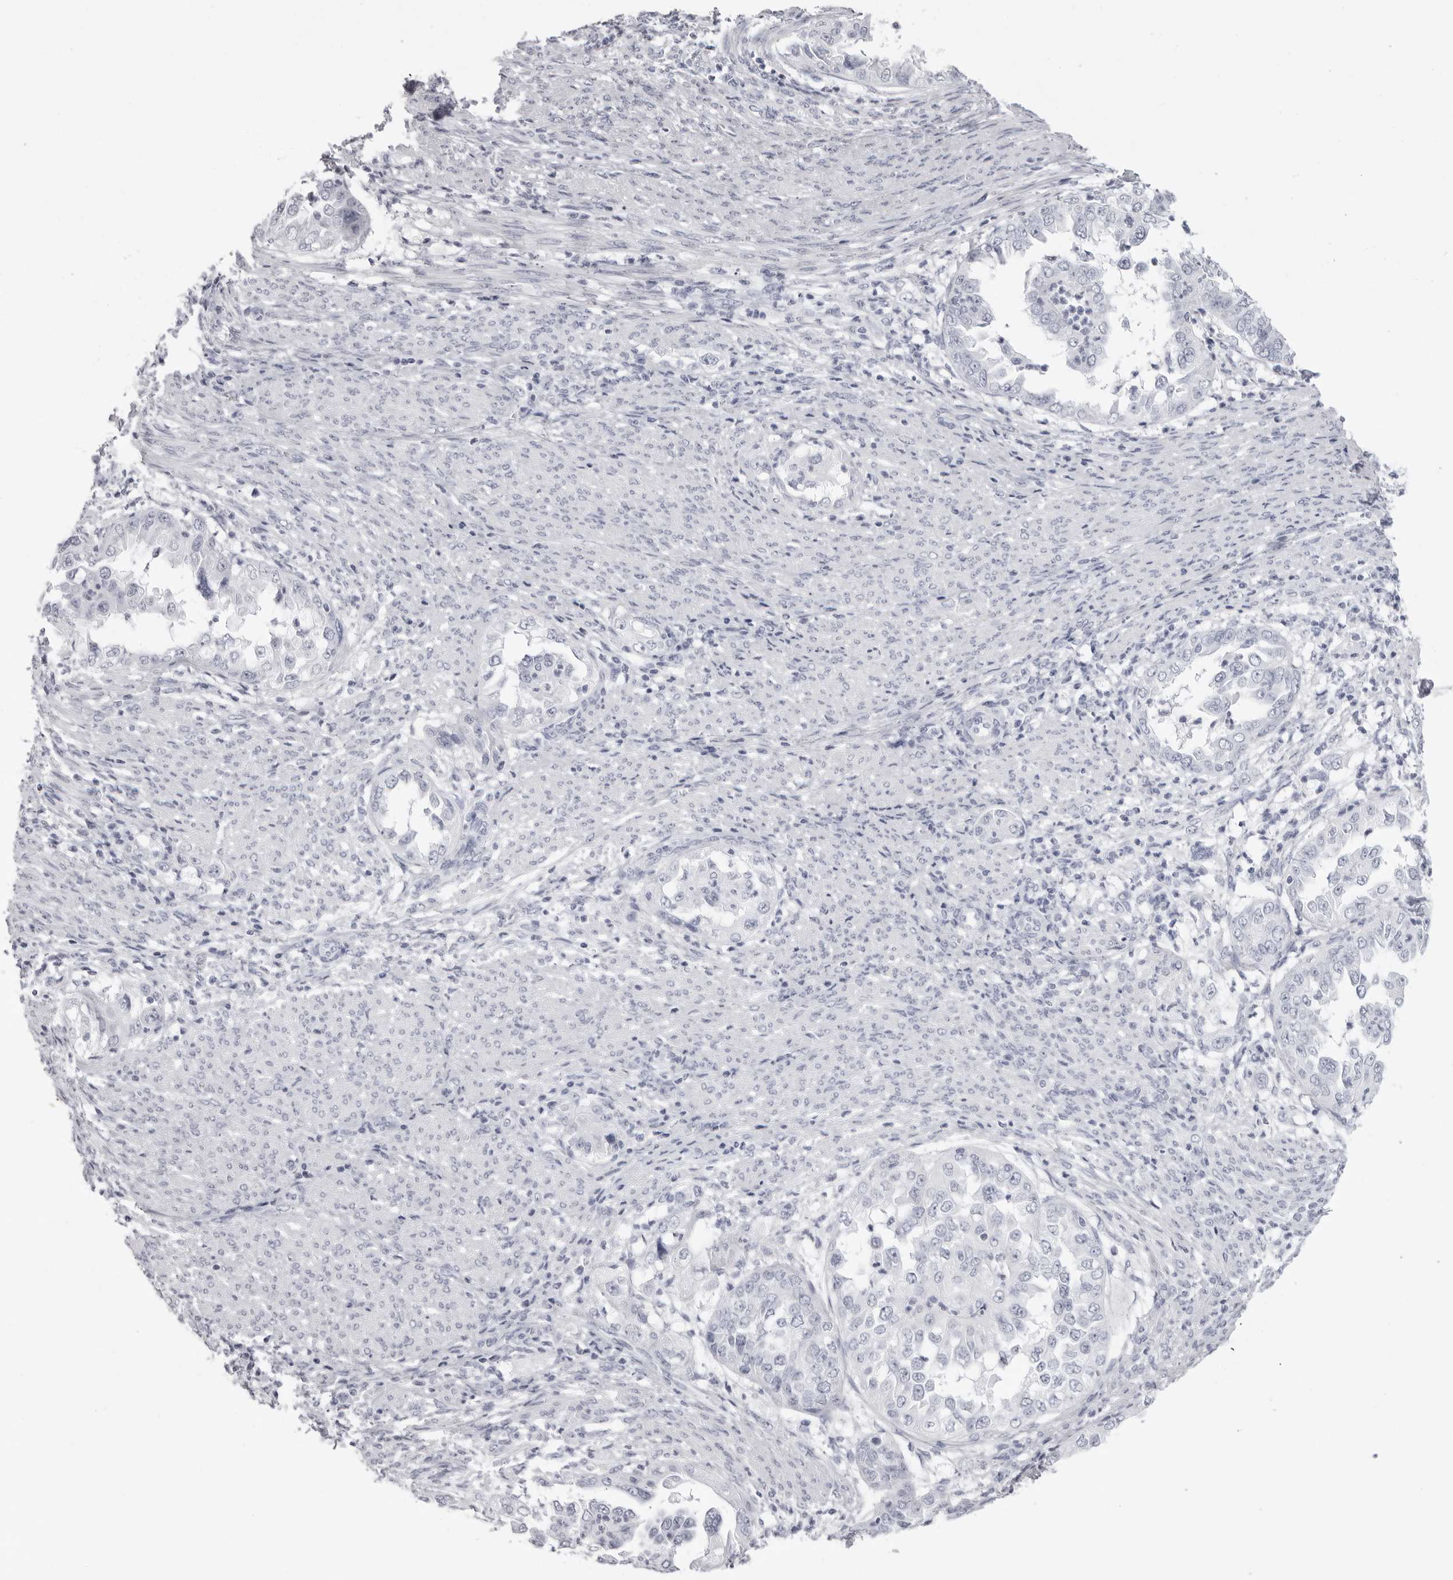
{"staining": {"intensity": "negative", "quantity": "none", "location": "none"}, "tissue": "endometrial cancer", "cell_type": "Tumor cells", "image_type": "cancer", "snomed": [{"axis": "morphology", "description": "Adenocarcinoma, NOS"}, {"axis": "topography", "description": "Endometrium"}], "caption": "Photomicrograph shows no significant protein expression in tumor cells of endometrial cancer.", "gene": "CST1", "patient": {"sex": "female", "age": 85}}